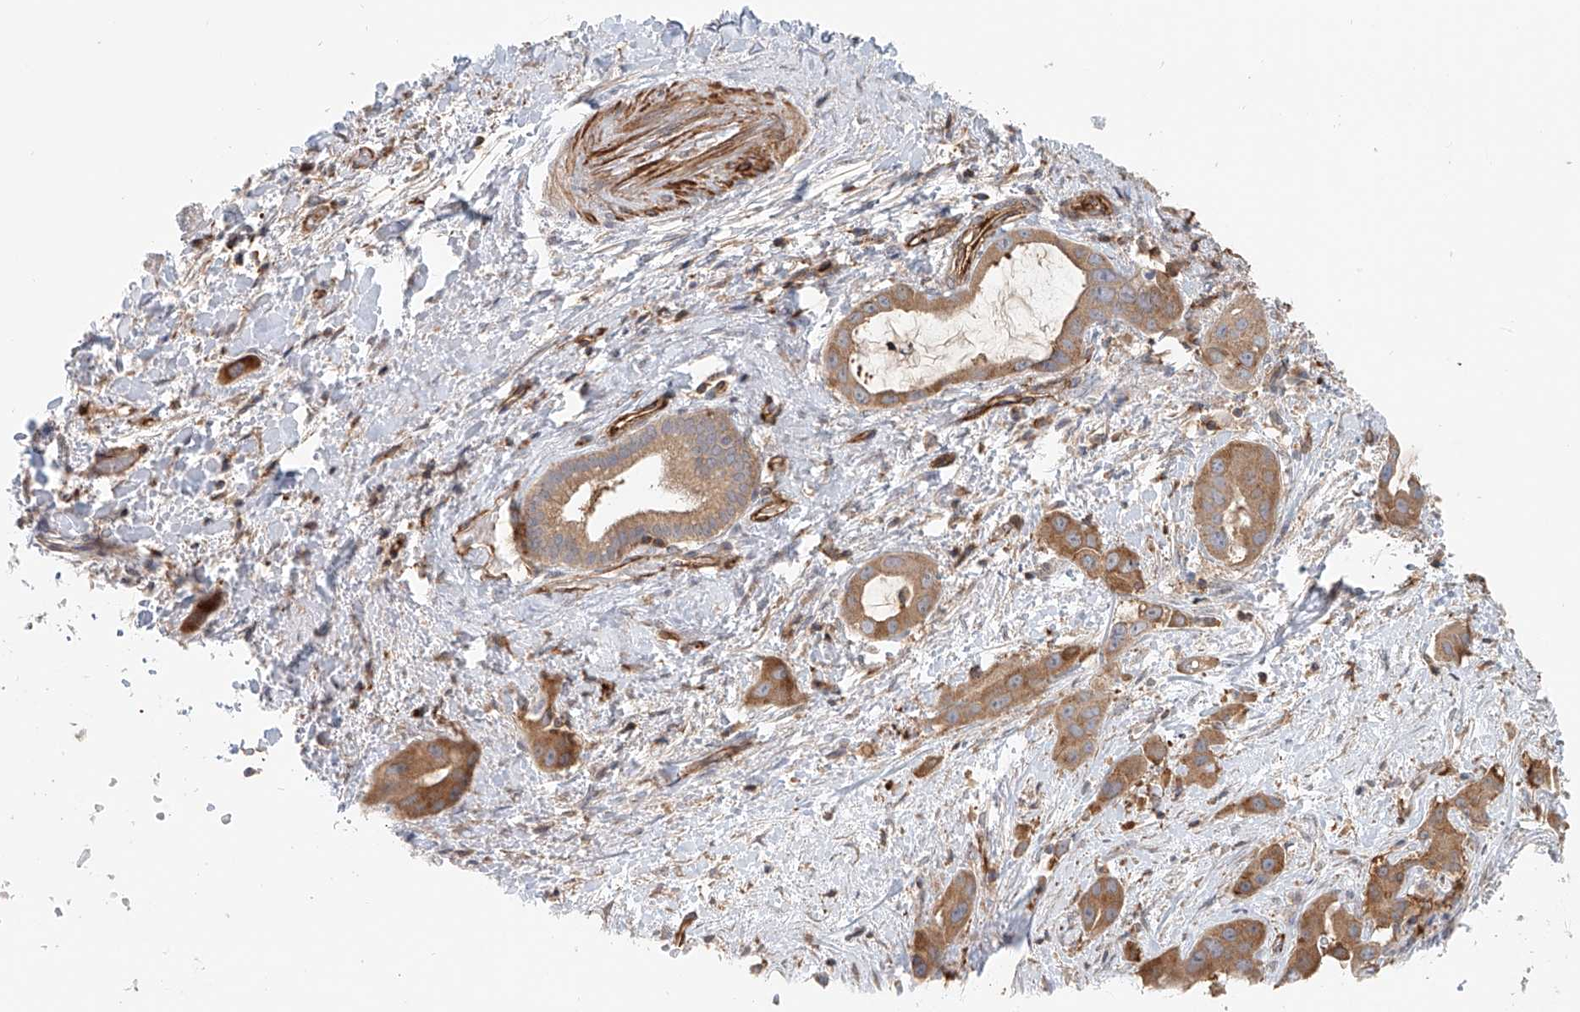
{"staining": {"intensity": "moderate", "quantity": ">75%", "location": "cytoplasmic/membranous"}, "tissue": "liver cancer", "cell_type": "Tumor cells", "image_type": "cancer", "snomed": [{"axis": "morphology", "description": "Cholangiocarcinoma"}, {"axis": "topography", "description": "Liver"}], "caption": "The micrograph reveals a brown stain indicating the presence of a protein in the cytoplasmic/membranous of tumor cells in liver cholangiocarcinoma.", "gene": "FRYL", "patient": {"sex": "female", "age": 52}}